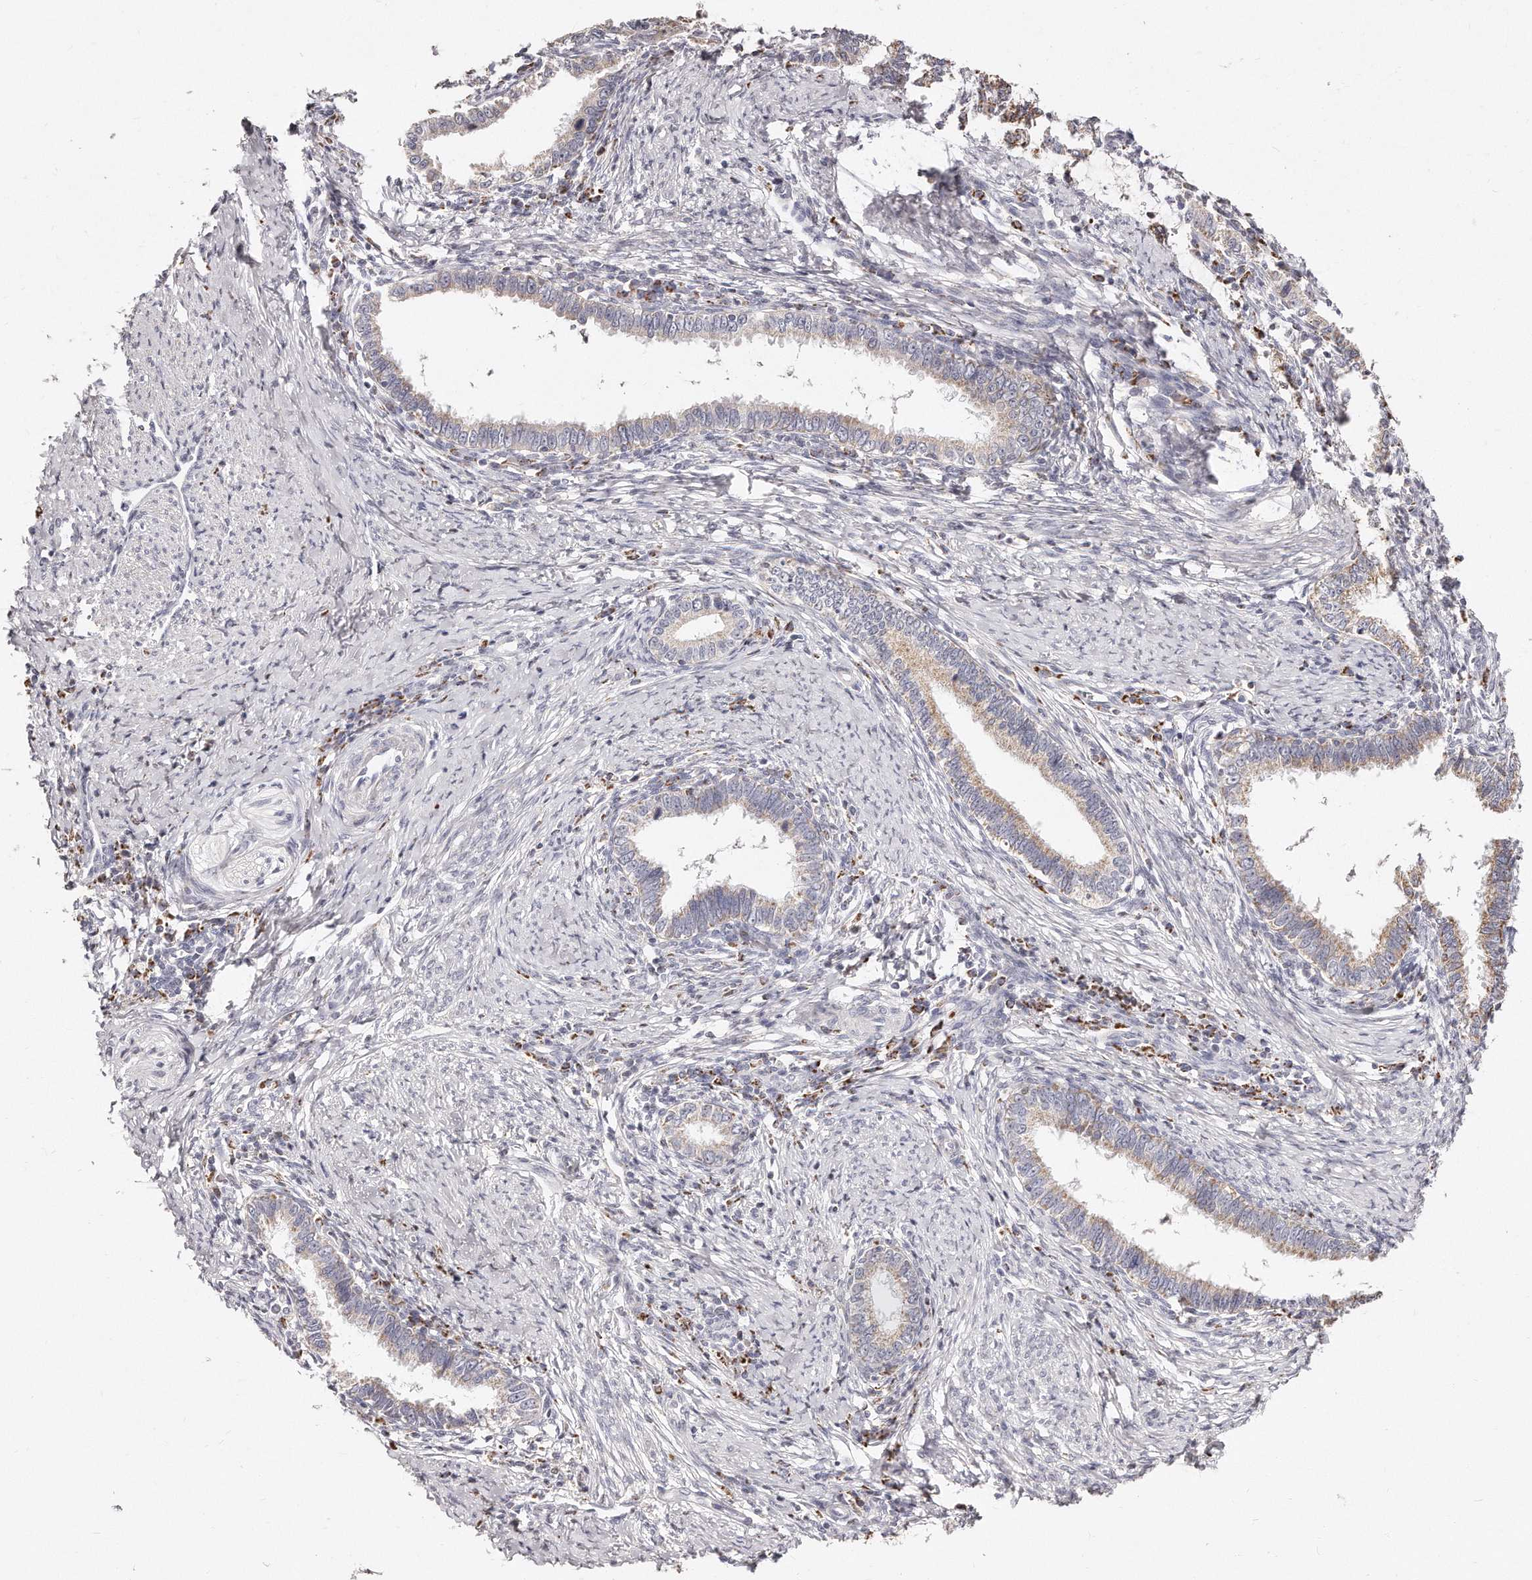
{"staining": {"intensity": "weak", "quantity": "<25%", "location": "cytoplasmic/membranous"}, "tissue": "cervical cancer", "cell_type": "Tumor cells", "image_type": "cancer", "snomed": [{"axis": "morphology", "description": "Adenocarcinoma, NOS"}, {"axis": "topography", "description": "Cervix"}], "caption": "DAB (3,3'-diaminobenzidine) immunohistochemical staining of human cervical adenocarcinoma demonstrates no significant positivity in tumor cells.", "gene": "RTKN", "patient": {"sex": "female", "age": 36}}